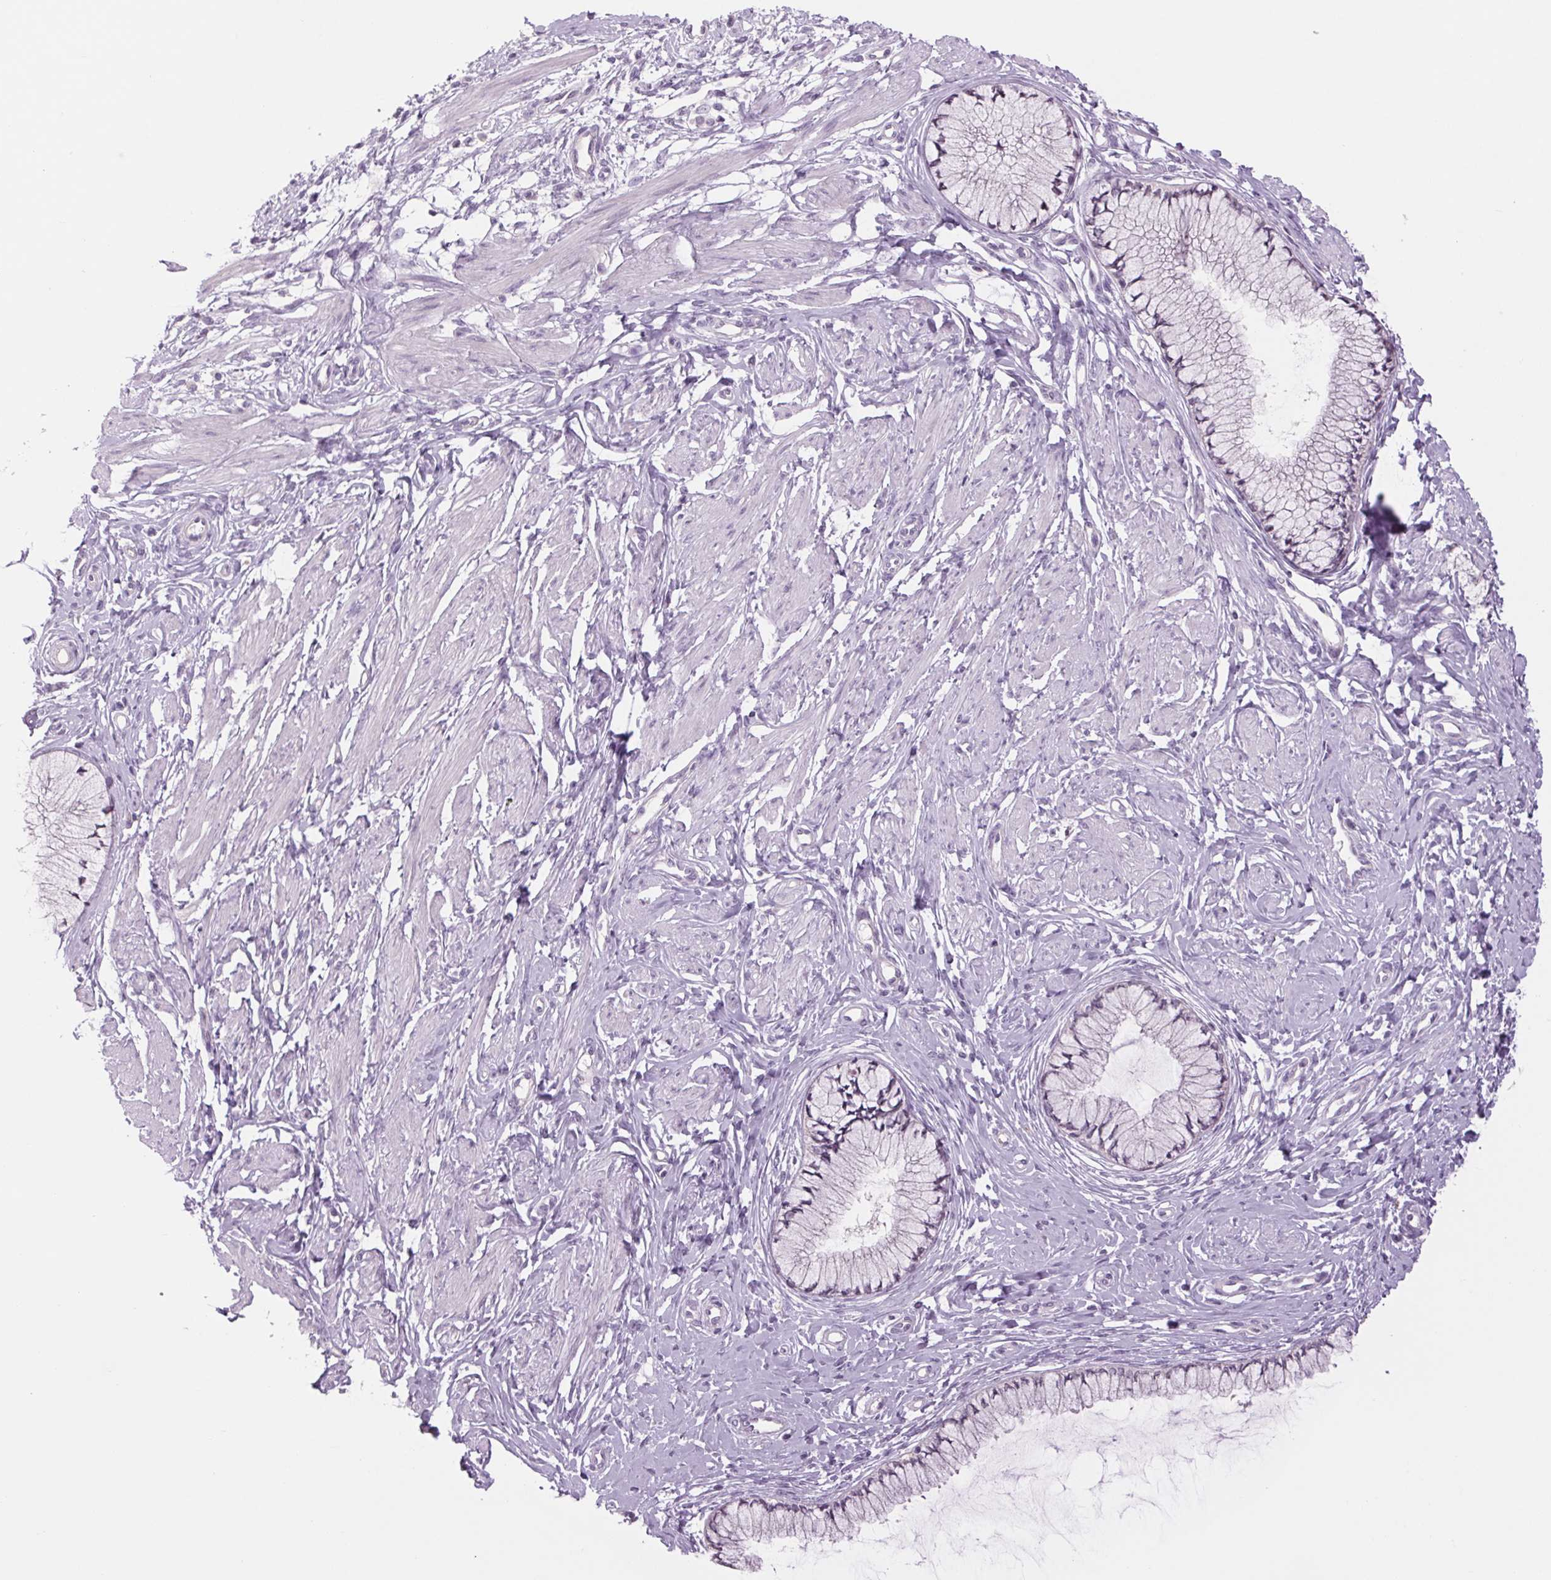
{"staining": {"intensity": "negative", "quantity": "none", "location": "none"}, "tissue": "cervix", "cell_type": "Glandular cells", "image_type": "normal", "snomed": [{"axis": "morphology", "description": "Normal tissue, NOS"}, {"axis": "topography", "description": "Cervix"}], "caption": "This image is of unremarkable cervix stained with IHC to label a protein in brown with the nuclei are counter-stained blue. There is no positivity in glandular cells.", "gene": "MPO", "patient": {"sex": "female", "age": 37}}